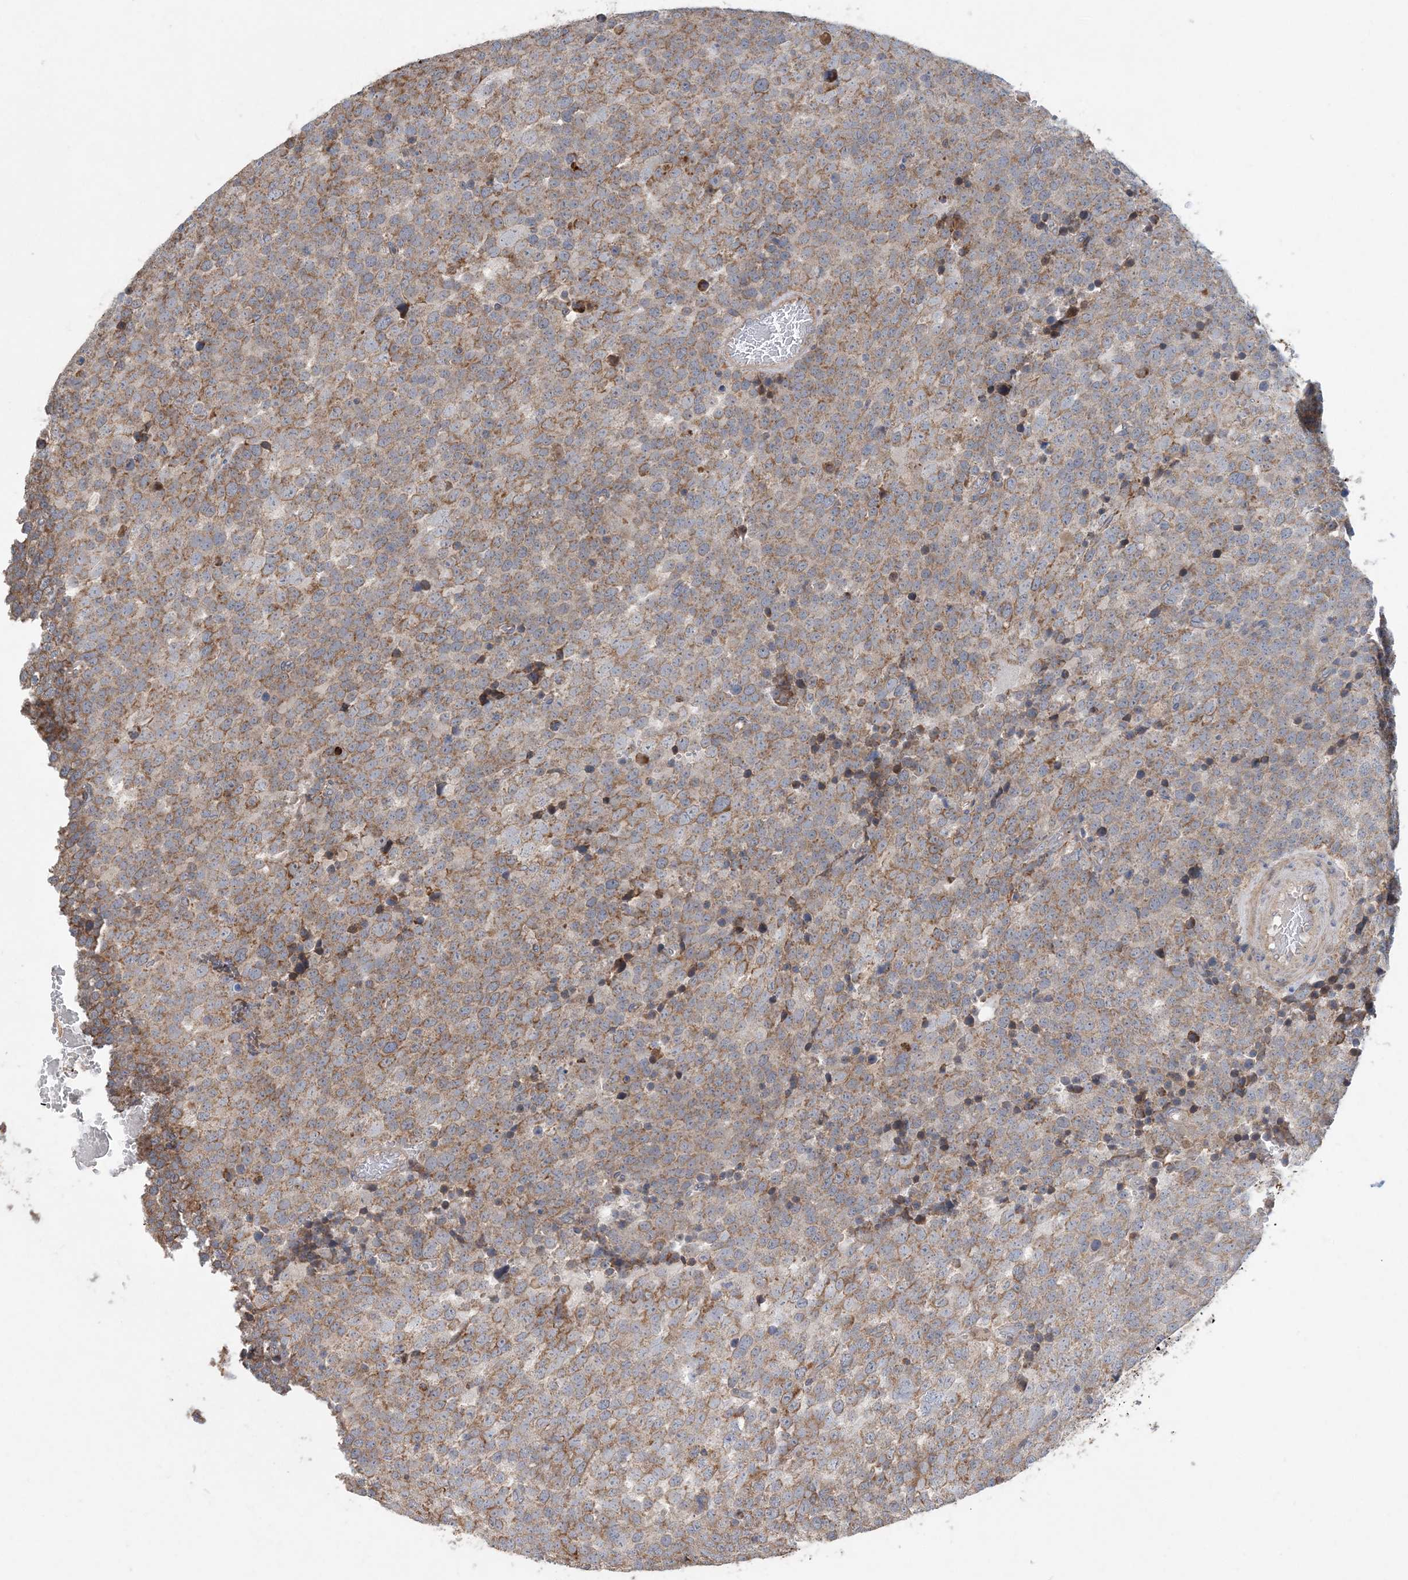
{"staining": {"intensity": "moderate", "quantity": ">75%", "location": "cytoplasmic/membranous"}, "tissue": "testis cancer", "cell_type": "Tumor cells", "image_type": "cancer", "snomed": [{"axis": "morphology", "description": "Seminoma, NOS"}, {"axis": "topography", "description": "Testis"}], "caption": "The micrograph demonstrates staining of testis cancer, revealing moderate cytoplasmic/membranous protein positivity (brown color) within tumor cells. (IHC, brightfield microscopy, high magnification).", "gene": "ECHDC1", "patient": {"sex": "male", "age": 71}}